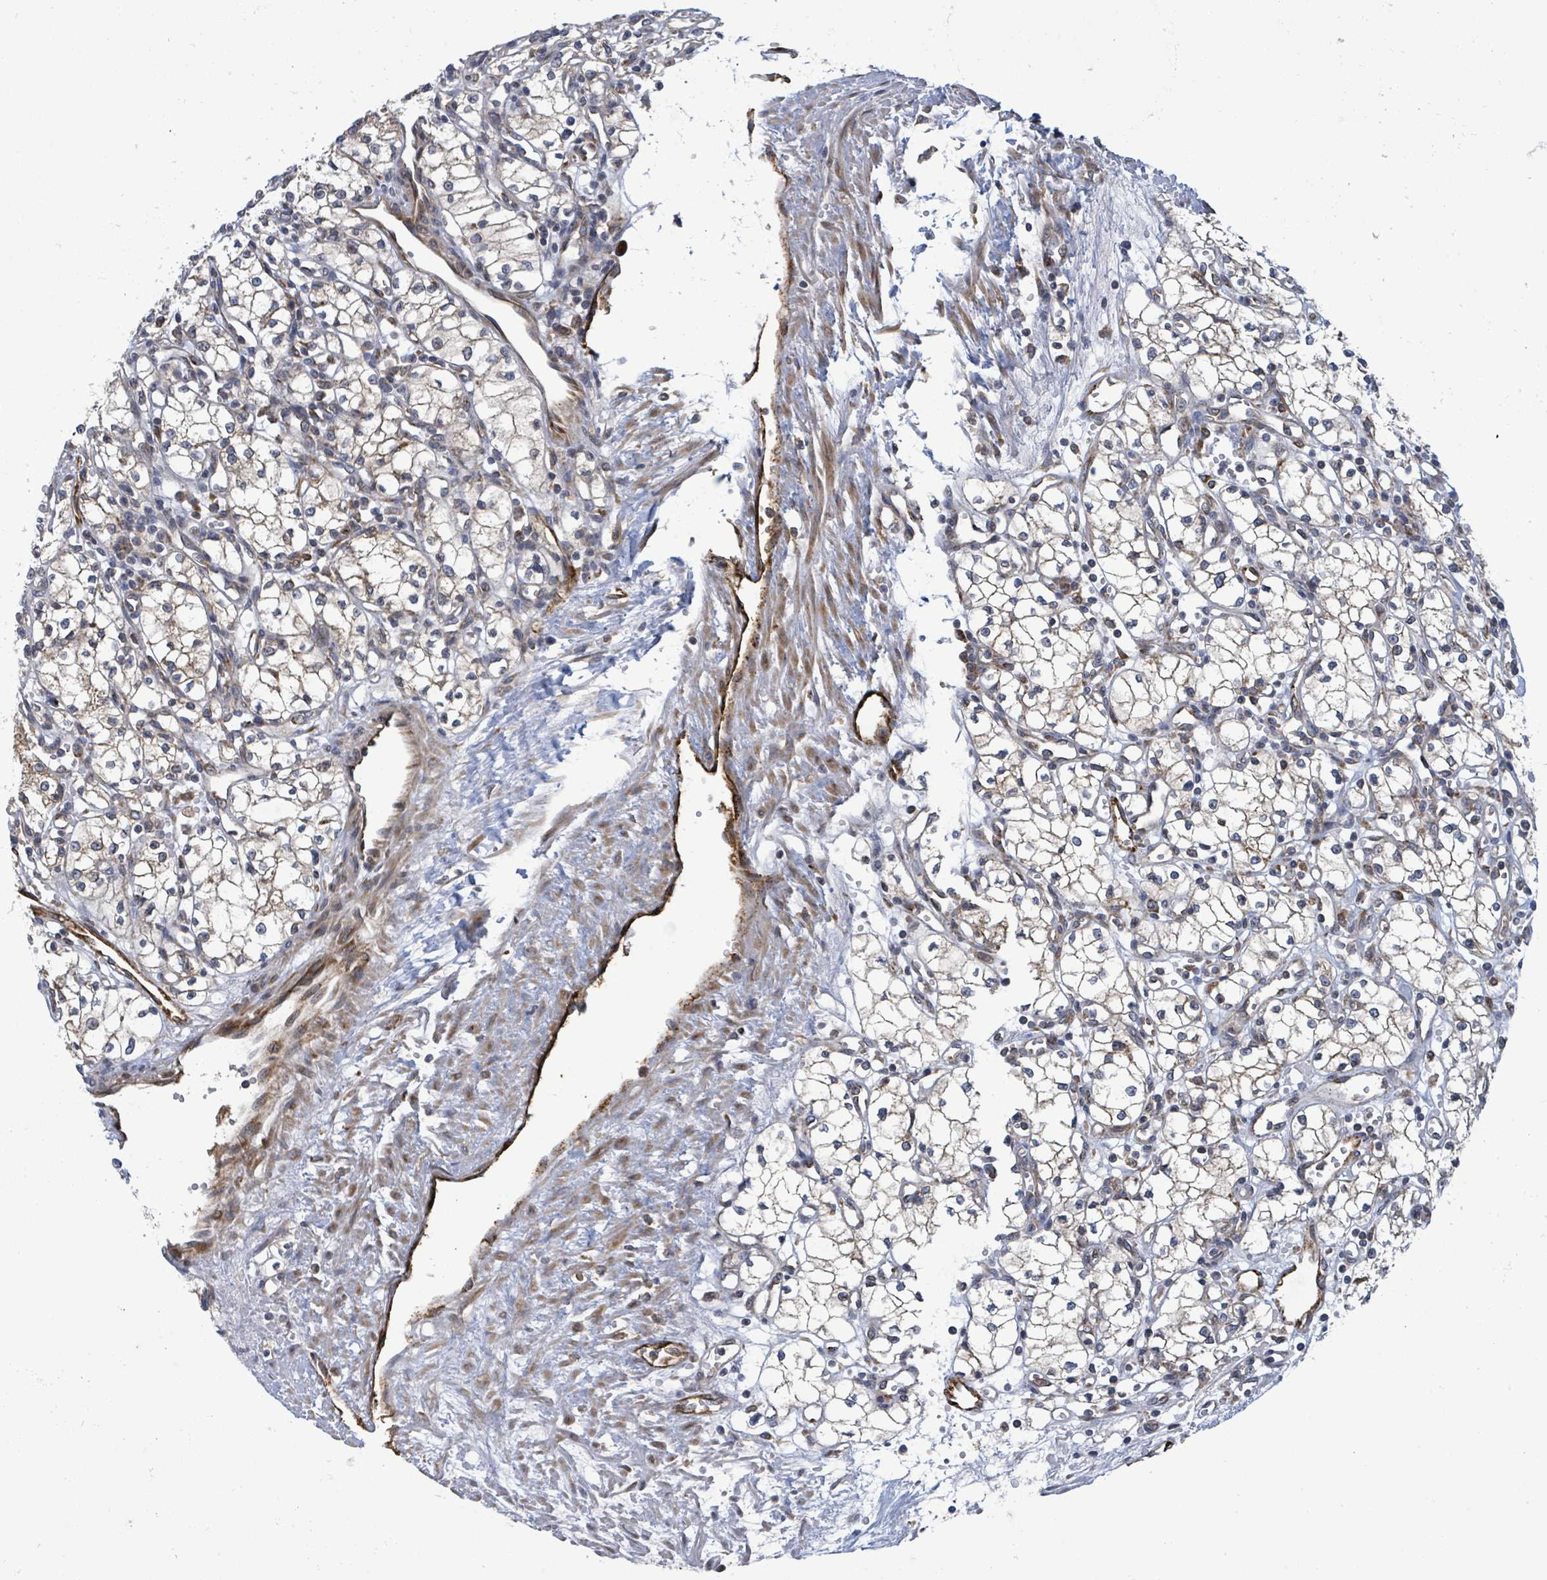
{"staining": {"intensity": "weak", "quantity": "<25%", "location": "cytoplasmic/membranous"}, "tissue": "renal cancer", "cell_type": "Tumor cells", "image_type": "cancer", "snomed": [{"axis": "morphology", "description": "Adenocarcinoma, NOS"}, {"axis": "topography", "description": "Kidney"}], "caption": "This is an IHC photomicrograph of human renal adenocarcinoma. There is no positivity in tumor cells.", "gene": "NOMO1", "patient": {"sex": "male", "age": 59}}